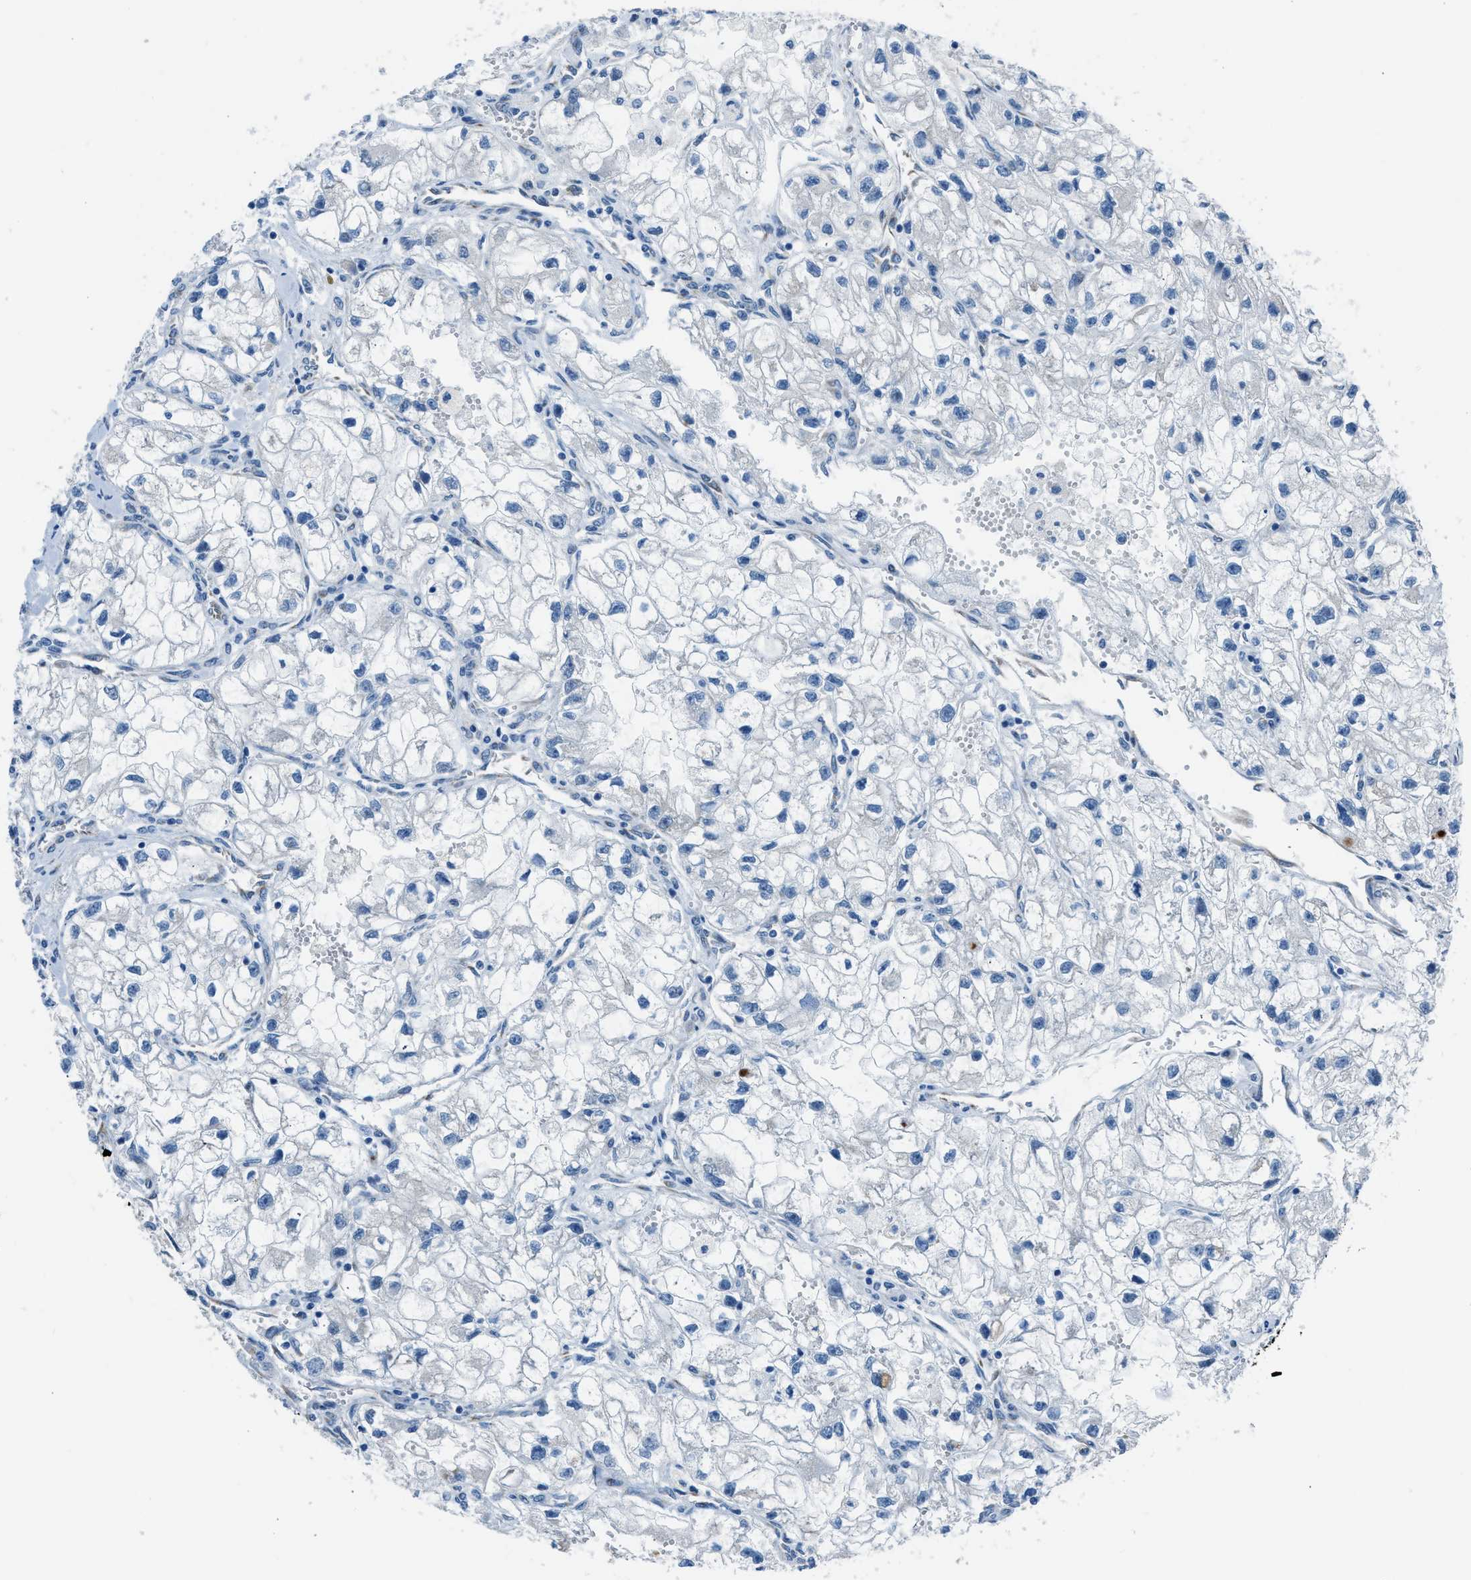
{"staining": {"intensity": "negative", "quantity": "none", "location": "none"}, "tissue": "renal cancer", "cell_type": "Tumor cells", "image_type": "cancer", "snomed": [{"axis": "morphology", "description": "Adenocarcinoma, NOS"}, {"axis": "topography", "description": "Kidney"}], "caption": "The histopathology image shows no significant staining in tumor cells of renal adenocarcinoma.", "gene": "RNF41", "patient": {"sex": "female", "age": 70}}